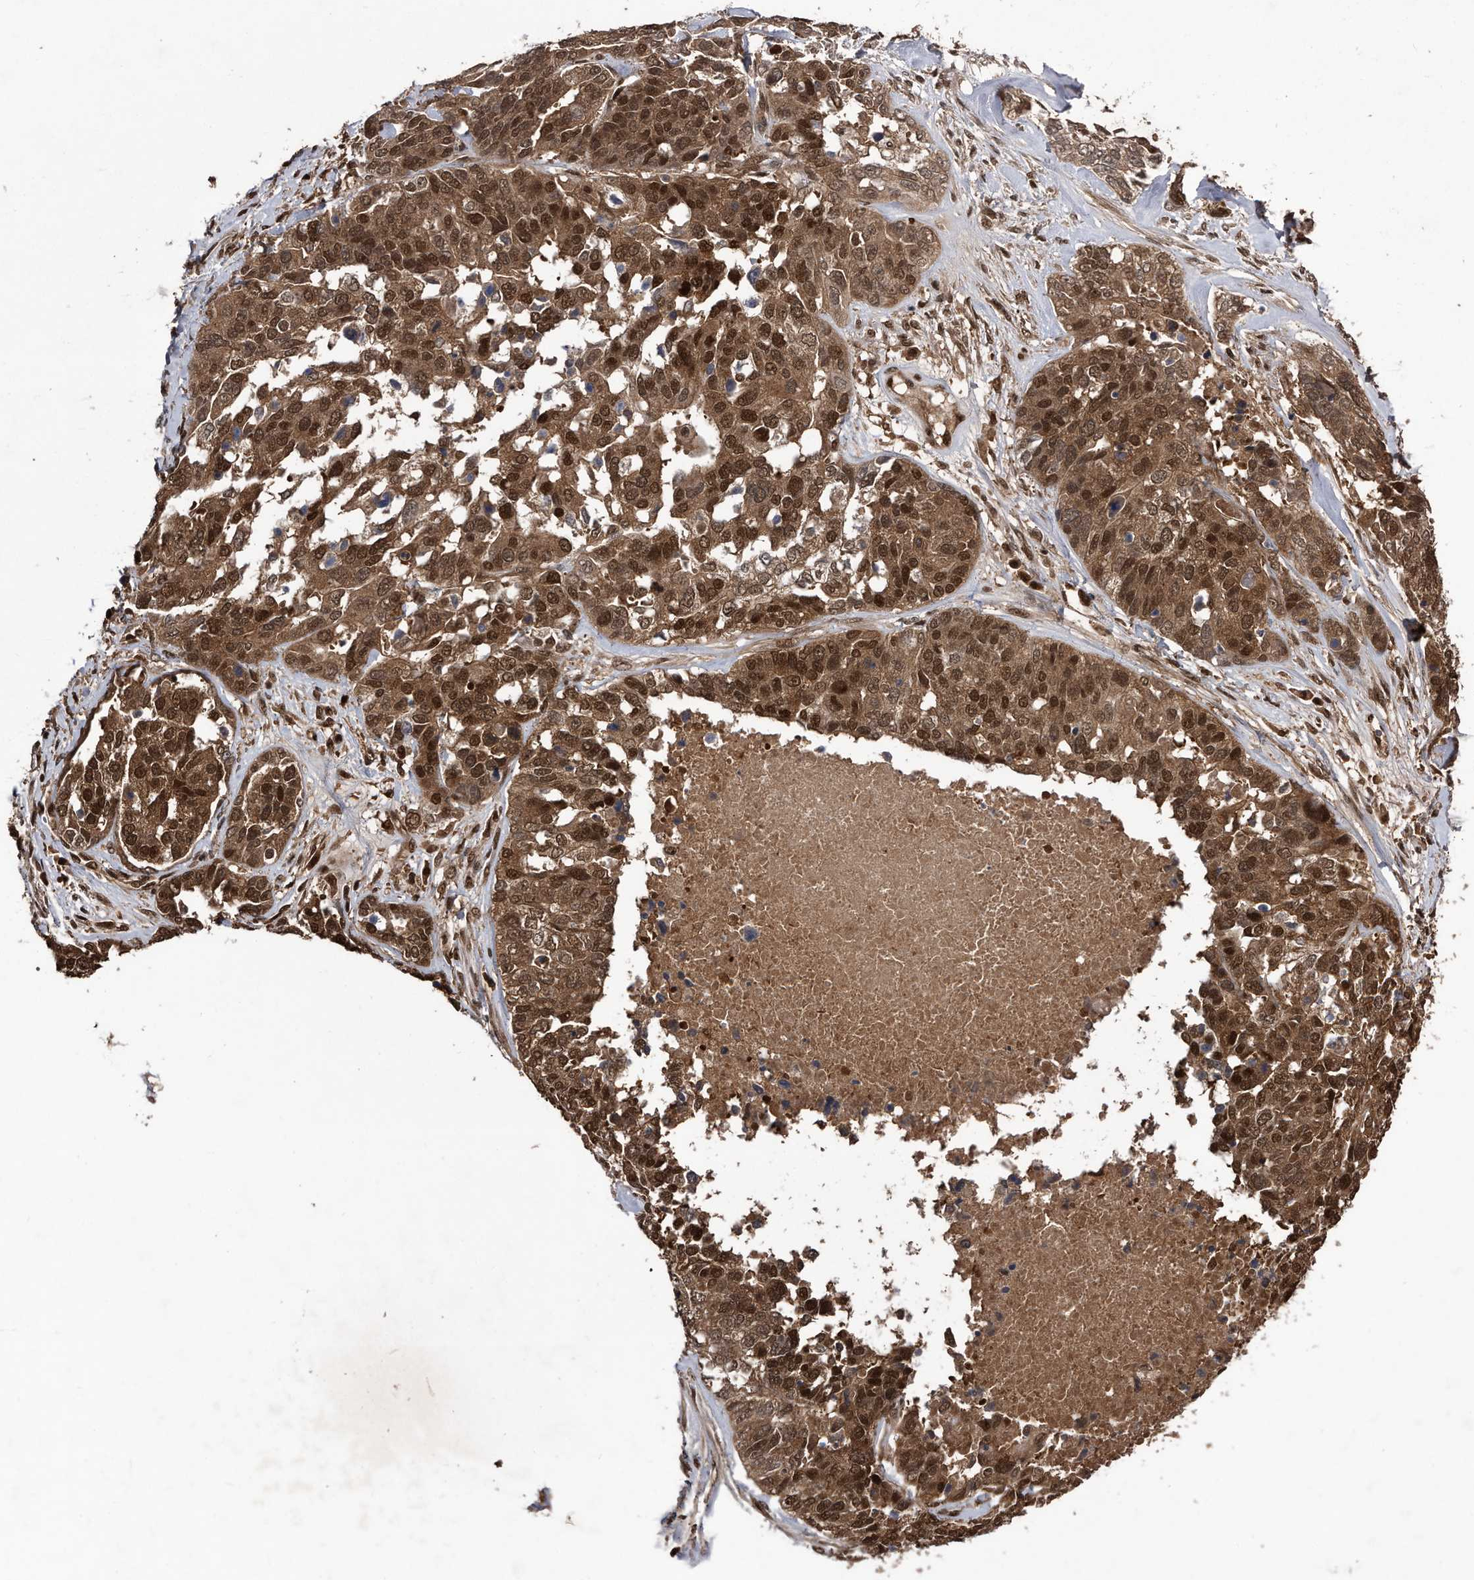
{"staining": {"intensity": "strong", "quantity": ">75%", "location": "cytoplasmic/membranous,nuclear"}, "tissue": "ovarian cancer", "cell_type": "Tumor cells", "image_type": "cancer", "snomed": [{"axis": "morphology", "description": "Cystadenocarcinoma, serous, NOS"}, {"axis": "topography", "description": "Ovary"}], "caption": "Immunohistochemistry (IHC) micrograph of human ovarian cancer (serous cystadenocarcinoma) stained for a protein (brown), which demonstrates high levels of strong cytoplasmic/membranous and nuclear positivity in approximately >75% of tumor cells.", "gene": "RAD23B", "patient": {"sex": "female", "age": 44}}